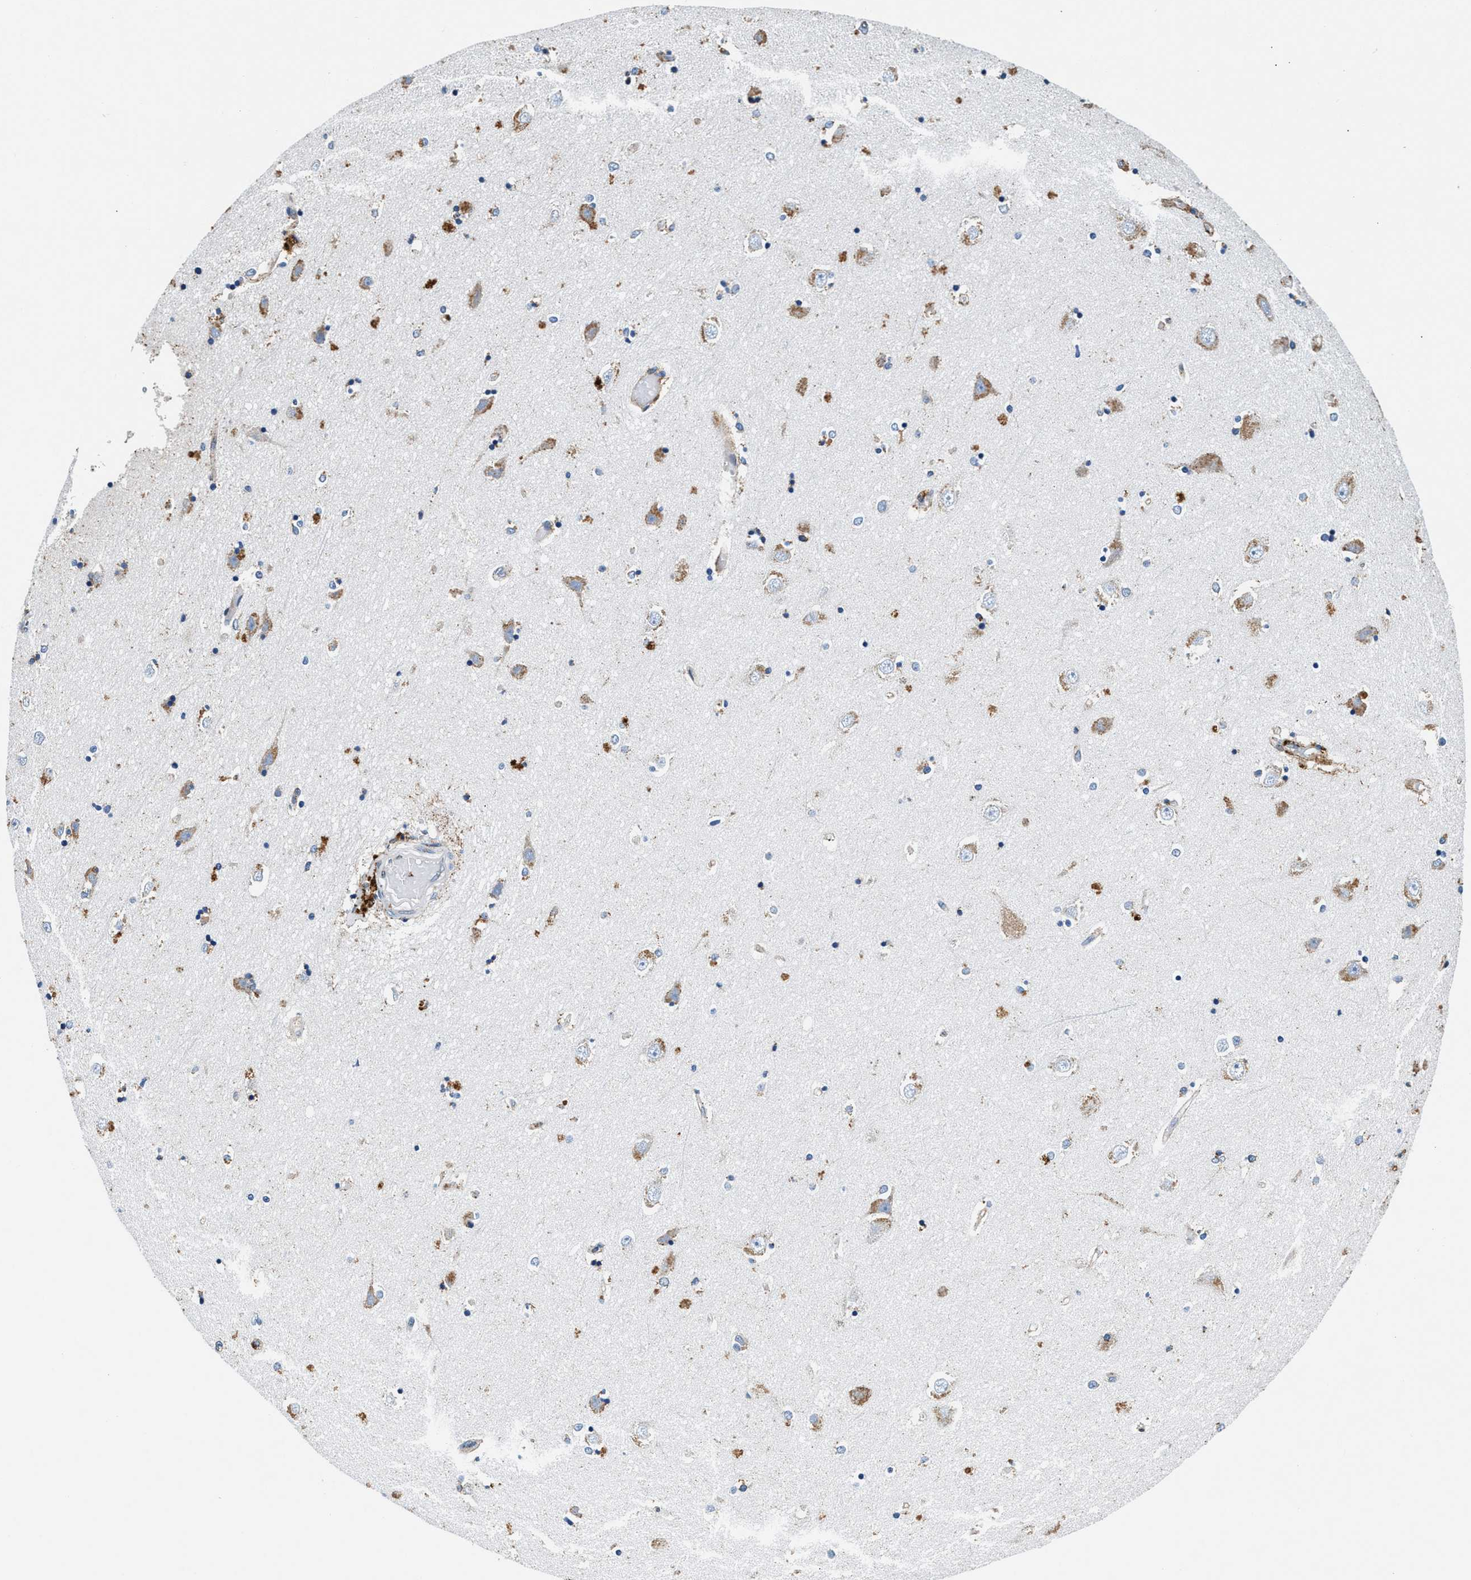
{"staining": {"intensity": "moderate", "quantity": "<25%", "location": "cytoplasmic/membranous"}, "tissue": "hippocampus", "cell_type": "Glial cells", "image_type": "normal", "snomed": [{"axis": "morphology", "description": "Normal tissue, NOS"}, {"axis": "topography", "description": "Hippocampus"}], "caption": "A high-resolution histopathology image shows immunohistochemistry (IHC) staining of benign hippocampus, which exhibits moderate cytoplasmic/membranous expression in approximately <25% of glial cells.", "gene": "SLFN11", "patient": {"sex": "male", "age": 45}}